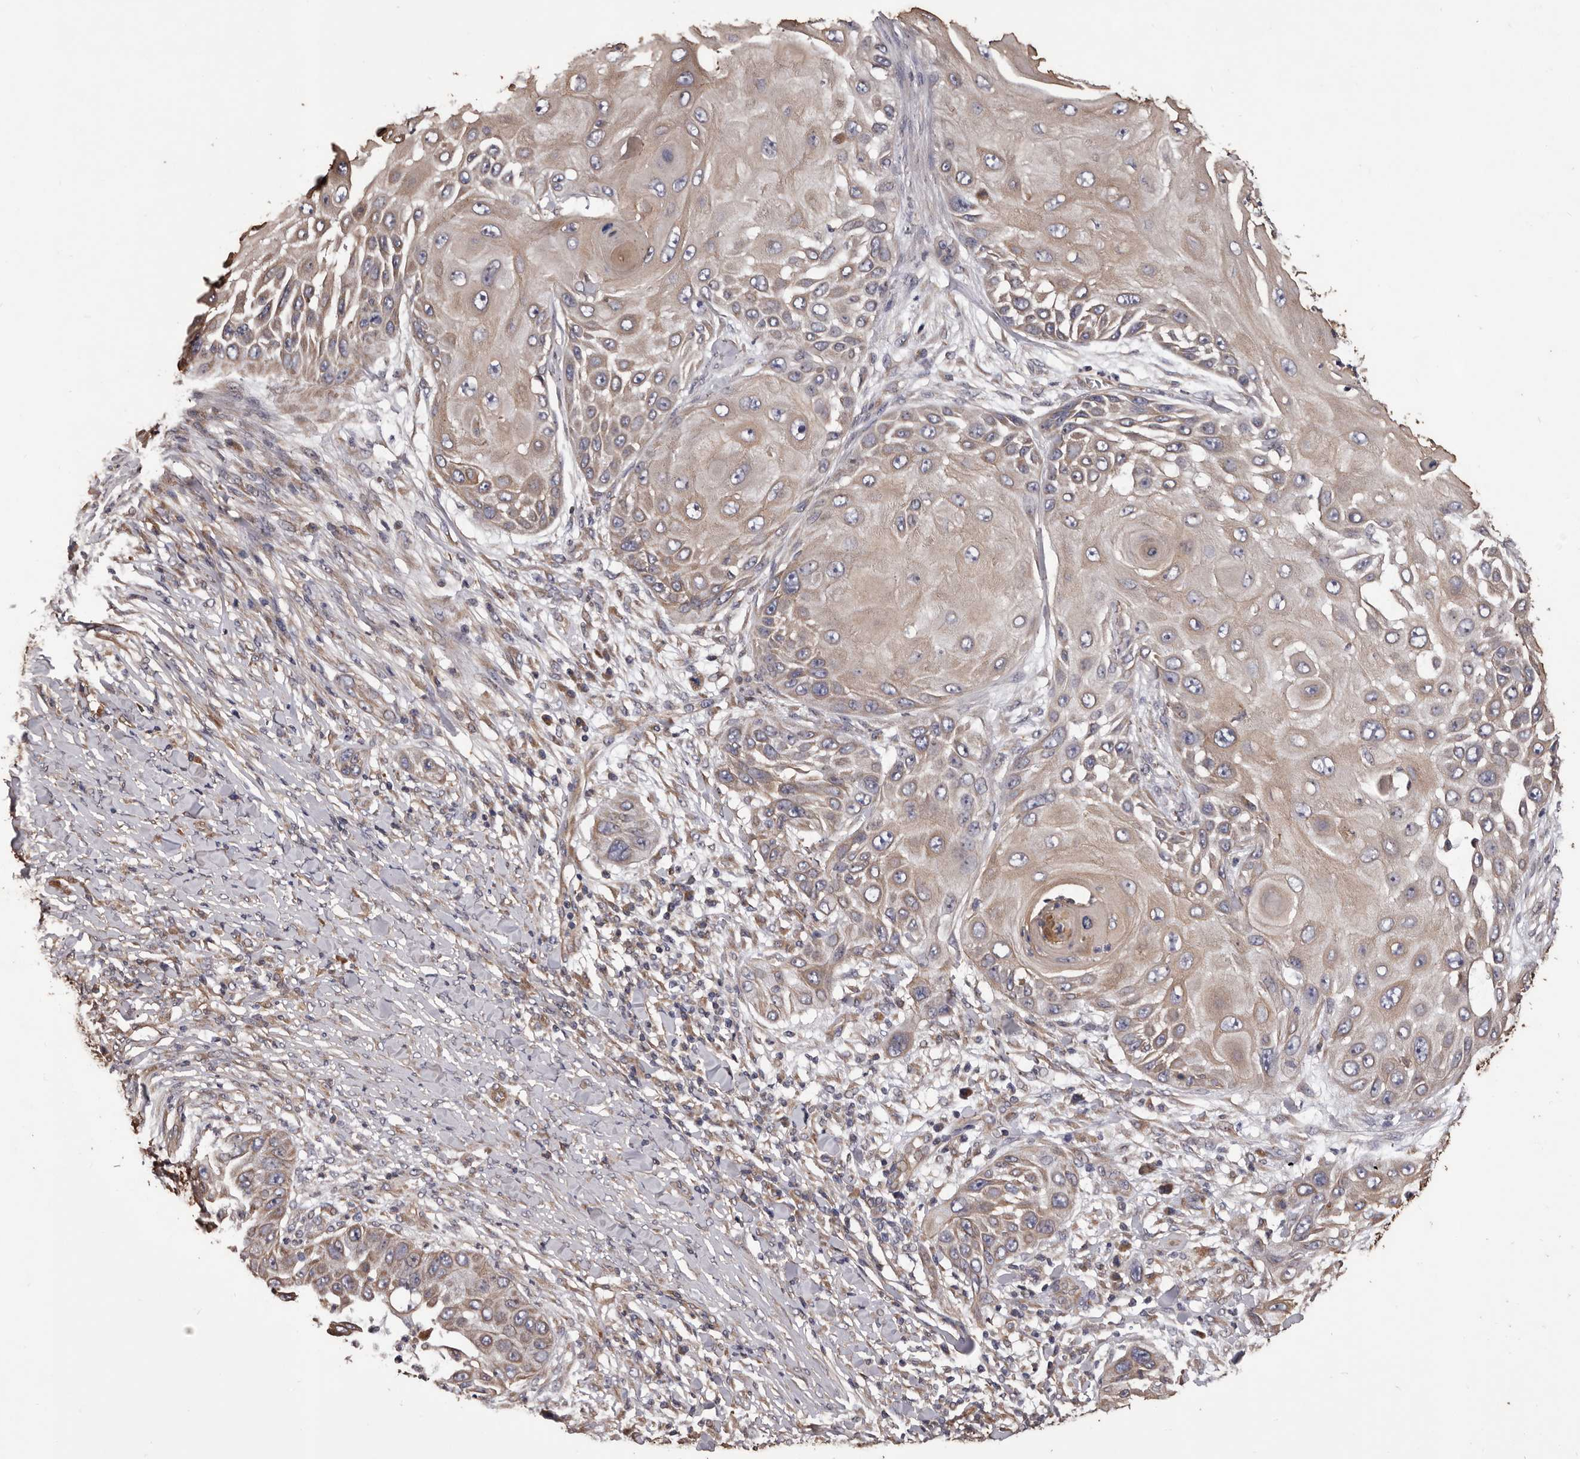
{"staining": {"intensity": "weak", "quantity": ">75%", "location": "cytoplasmic/membranous"}, "tissue": "skin cancer", "cell_type": "Tumor cells", "image_type": "cancer", "snomed": [{"axis": "morphology", "description": "Squamous cell carcinoma, NOS"}, {"axis": "topography", "description": "Skin"}], "caption": "Immunohistochemistry (DAB (3,3'-diaminobenzidine)) staining of skin squamous cell carcinoma exhibits weak cytoplasmic/membranous protein expression in approximately >75% of tumor cells. The staining was performed using DAB (3,3'-diaminobenzidine), with brown indicating positive protein expression. Nuclei are stained blue with hematoxylin.", "gene": "CEP104", "patient": {"sex": "female", "age": 44}}